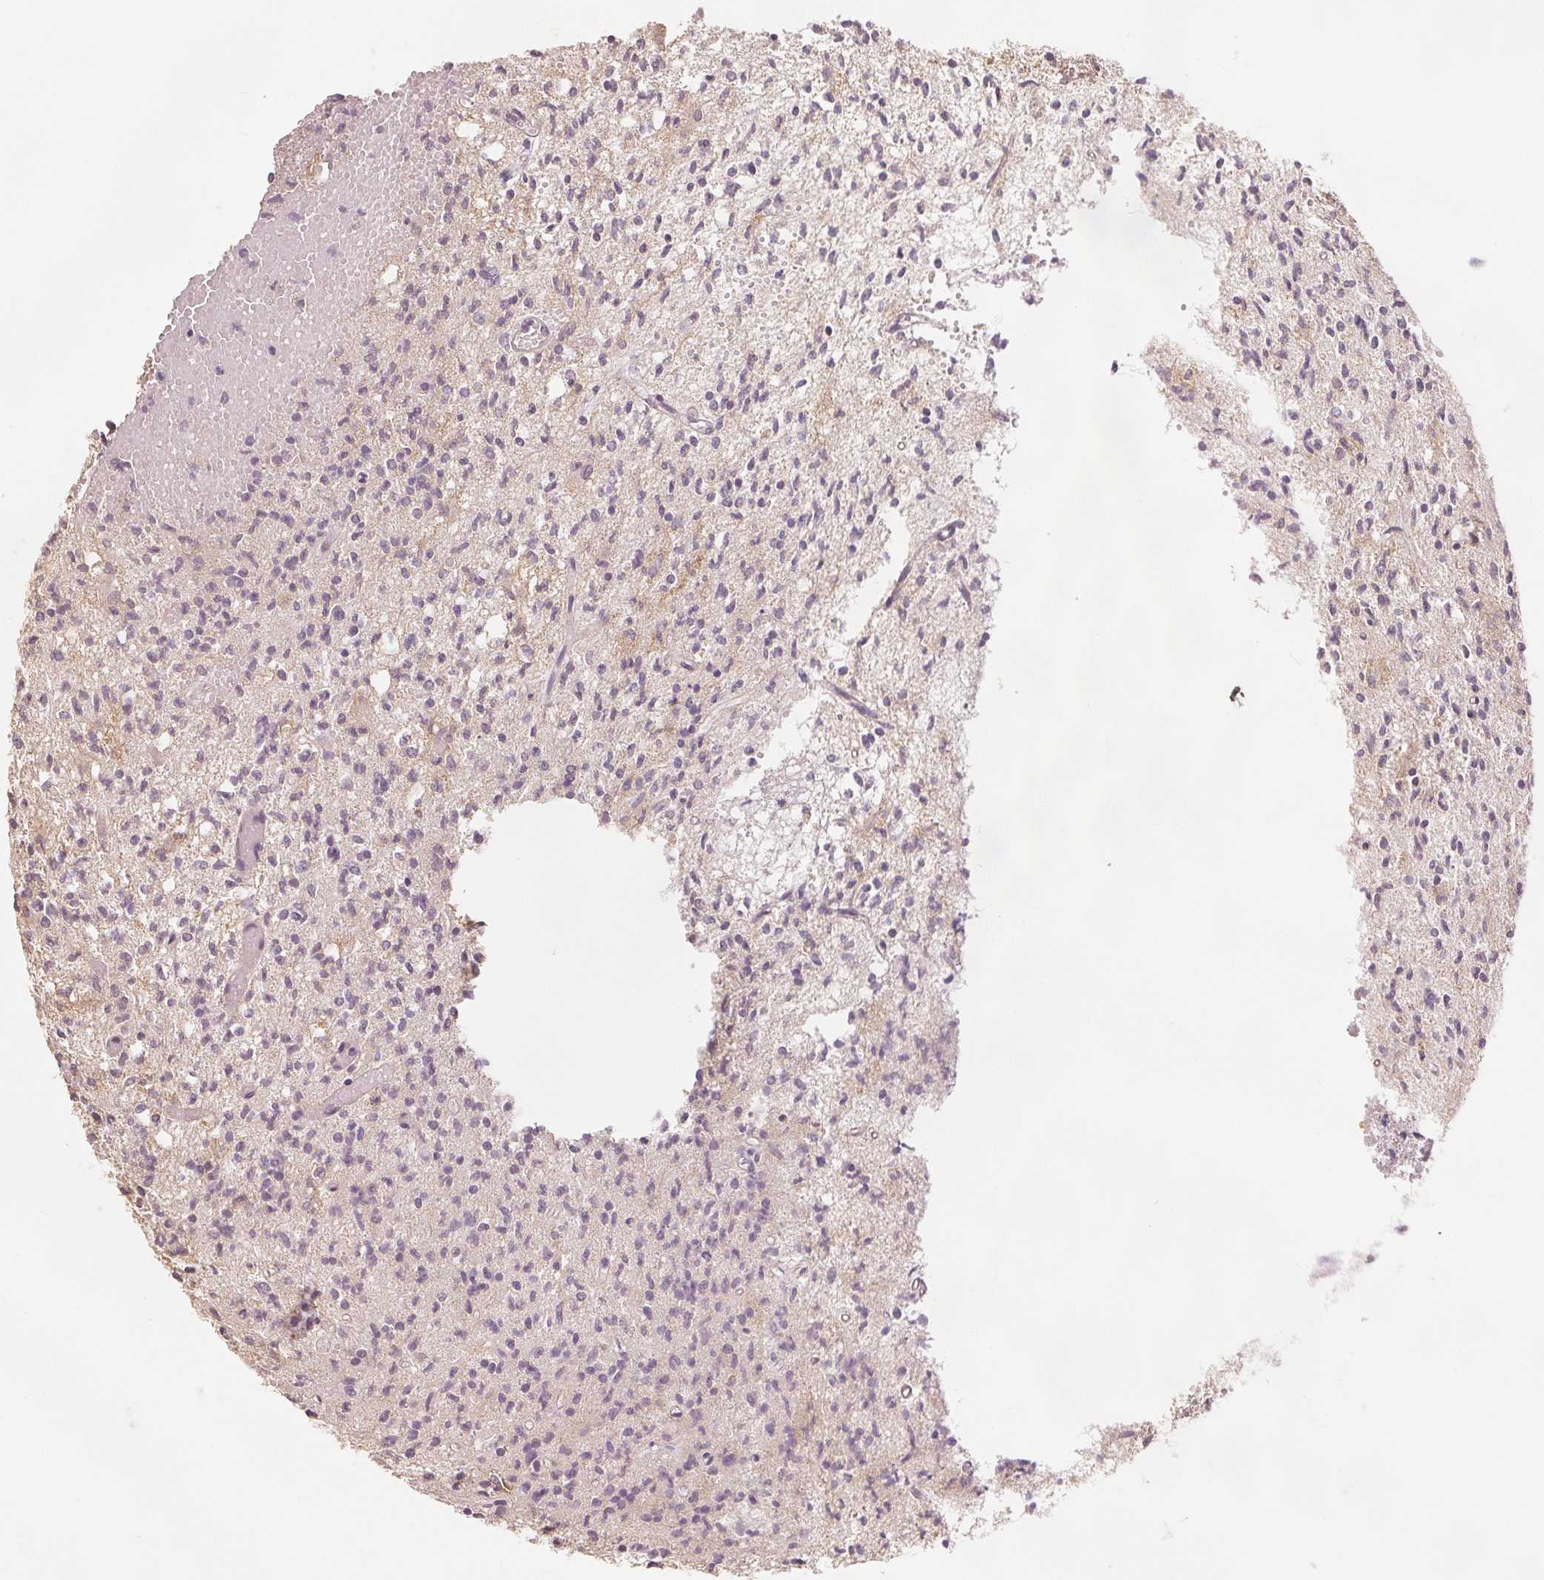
{"staining": {"intensity": "negative", "quantity": "none", "location": "none"}, "tissue": "glioma", "cell_type": "Tumor cells", "image_type": "cancer", "snomed": [{"axis": "morphology", "description": "Glioma, malignant, Low grade"}, {"axis": "topography", "description": "Brain"}], "caption": "DAB immunohistochemical staining of human malignant glioma (low-grade) displays no significant positivity in tumor cells. (Brightfield microscopy of DAB immunohistochemistry at high magnification).", "gene": "COX14", "patient": {"sex": "male", "age": 64}}